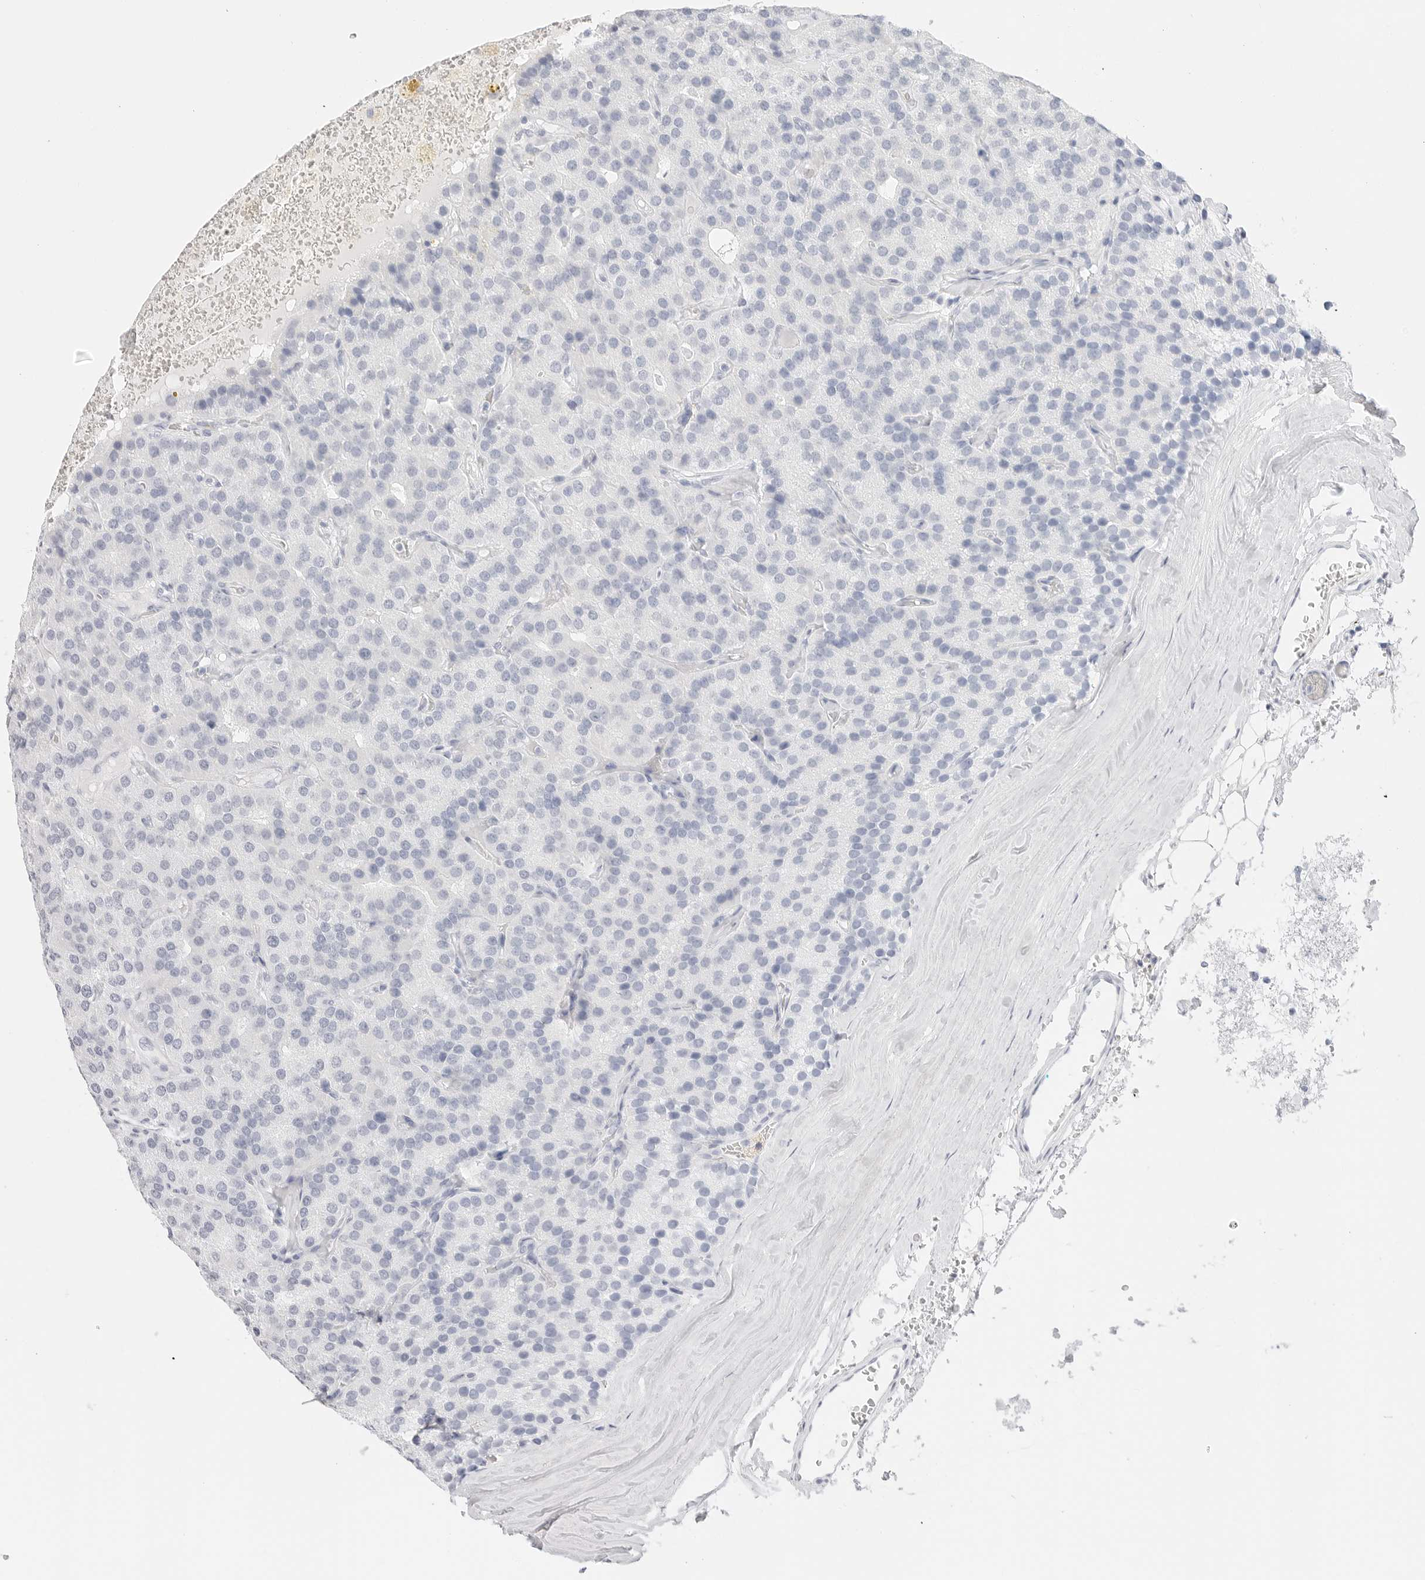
{"staining": {"intensity": "negative", "quantity": "none", "location": "none"}, "tissue": "parathyroid gland", "cell_type": "Glandular cells", "image_type": "normal", "snomed": [{"axis": "morphology", "description": "Normal tissue, NOS"}, {"axis": "morphology", "description": "Adenoma, NOS"}, {"axis": "topography", "description": "Parathyroid gland"}], "caption": "The immunohistochemistry image has no significant expression in glandular cells of parathyroid gland.", "gene": "TFF2", "patient": {"sex": "female", "age": 86}}